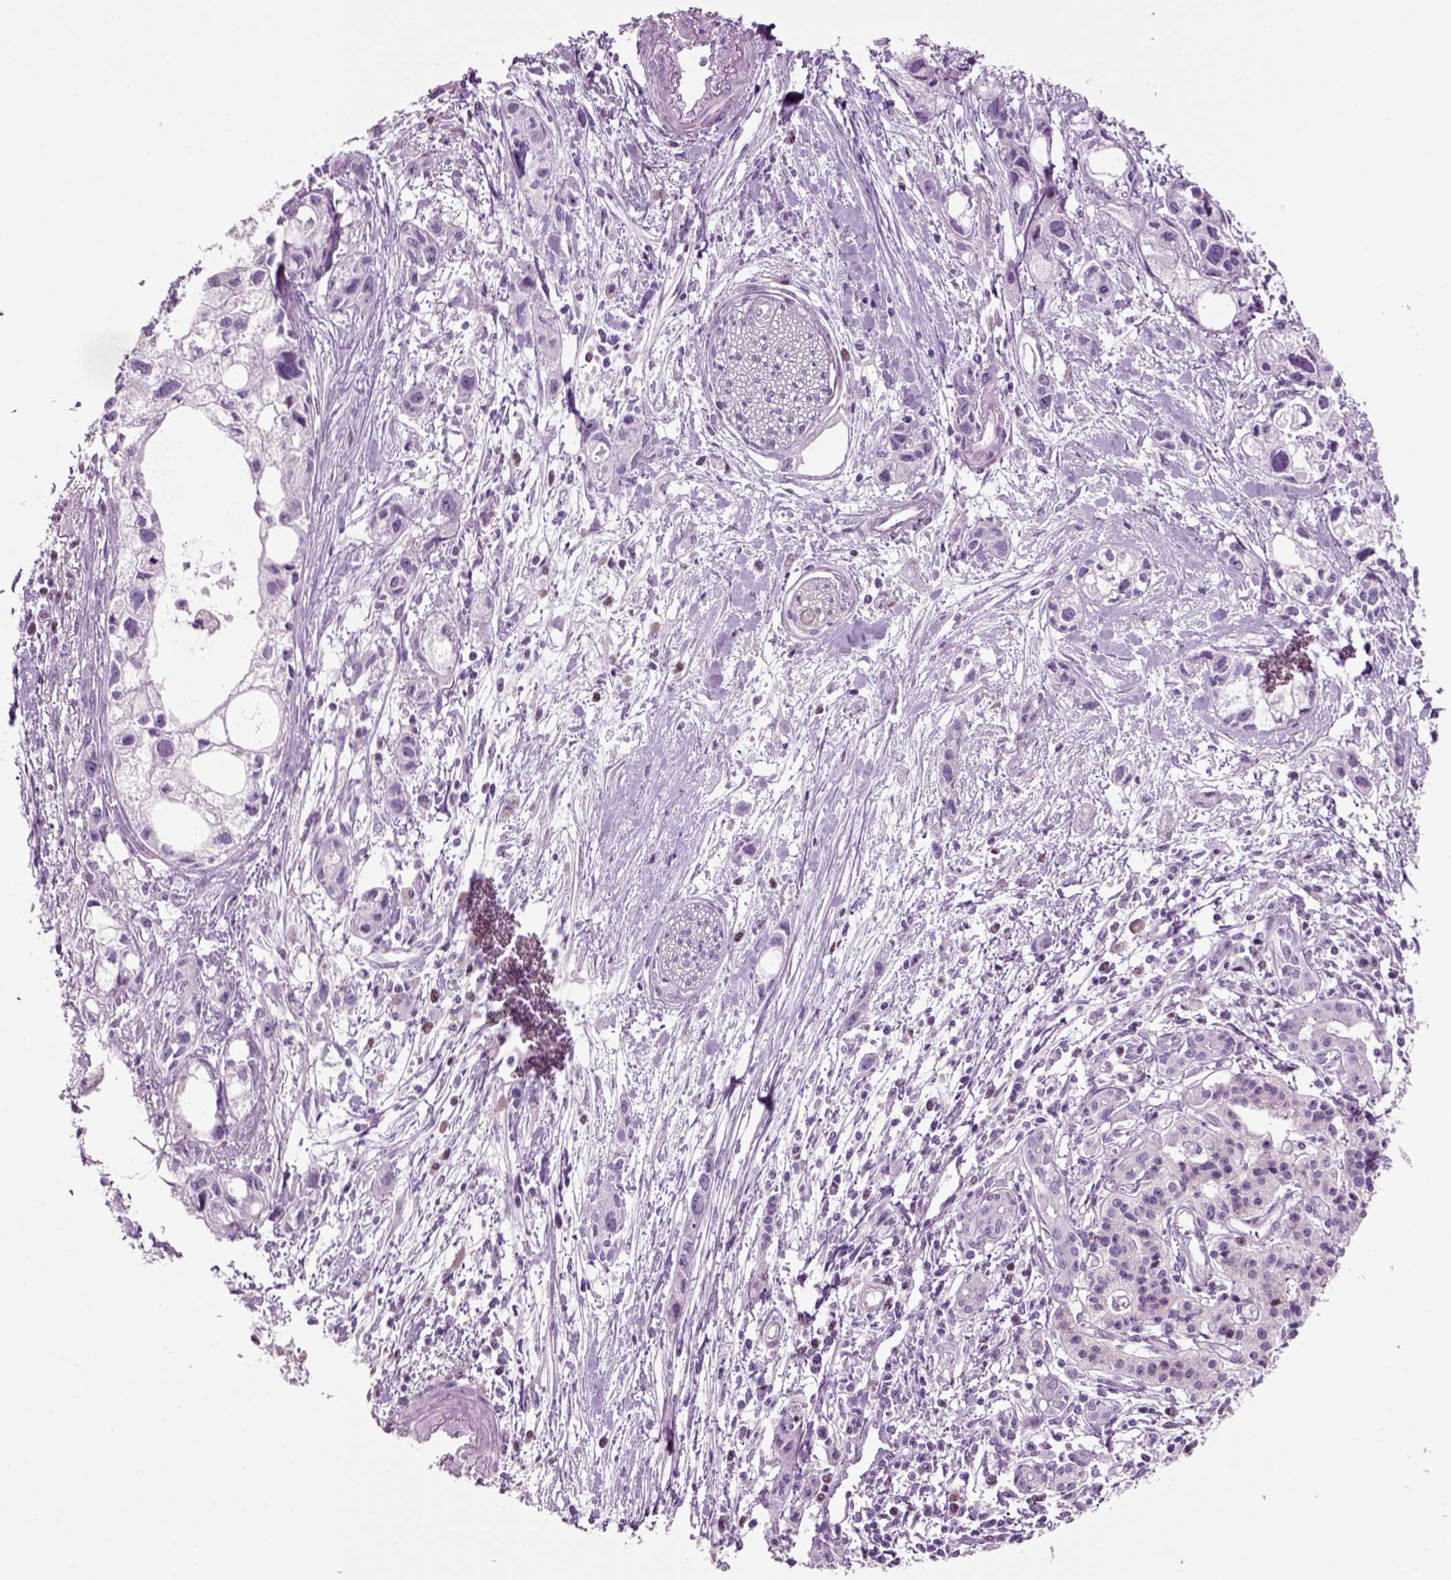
{"staining": {"intensity": "negative", "quantity": "none", "location": "none"}, "tissue": "pancreatic cancer", "cell_type": "Tumor cells", "image_type": "cancer", "snomed": [{"axis": "morphology", "description": "Adenocarcinoma, NOS"}, {"axis": "topography", "description": "Pancreas"}], "caption": "Pancreatic adenocarcinoma was stained to show a protein in brown. There is no significant positivity in tumor cells. Brightfield microscopy of IHC stained with DAB (brown) and hematoxylin (blue), captured at high magnification.", "gene": "ARID3A", "patient": {"sex": "female", "age": 61}}